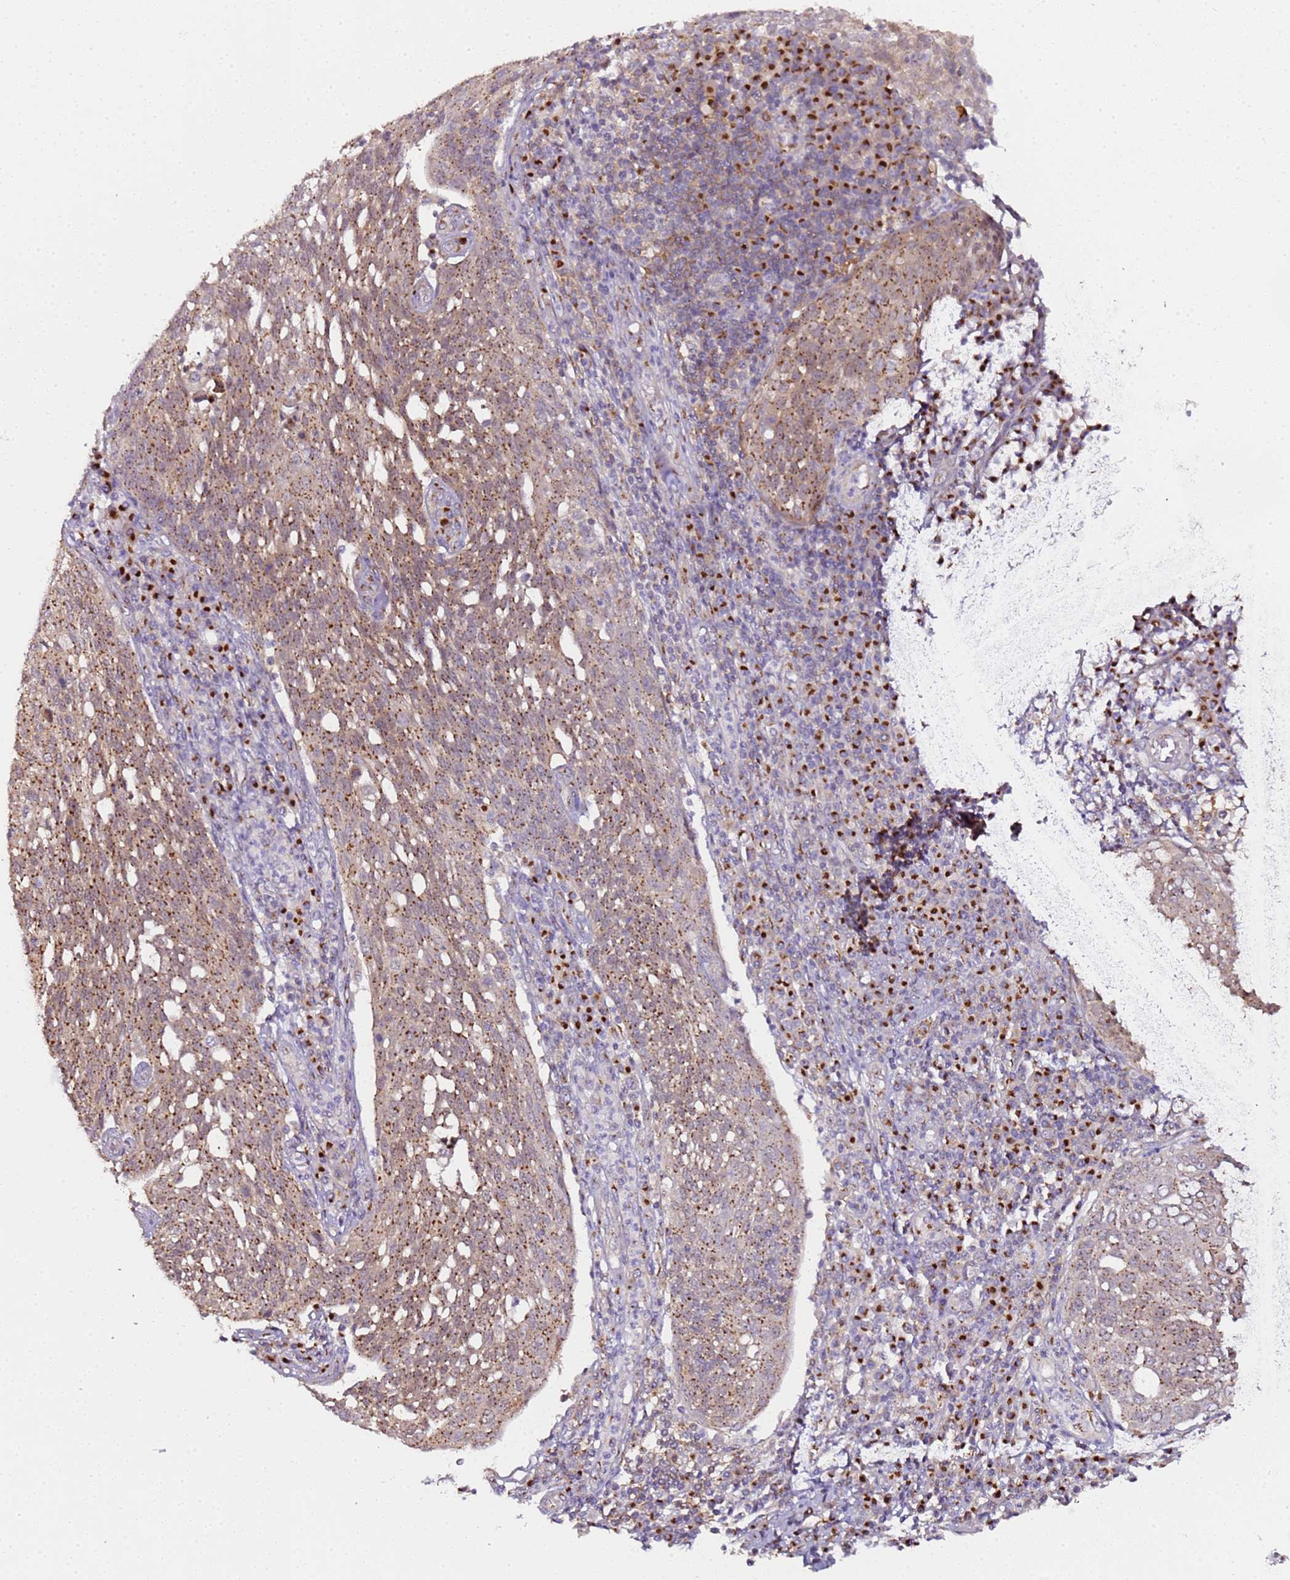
{"staining": {"intensity": "strong", "quantity": ">75%", "location": "cytoplasmic/membranous"}, "tissue": "cervical cancer", "cell_type": "Tumor cells", "image_type": "cancer", "snomed": [{"axis": "morphology", "description": "Squamous cell carcinoma, NOS"}, {"axis": "topography", "description": "Cervix"}], "caption": "Immunohistochemistry photomicrograph of human cervical squamous cell carcinoma stained for a protein (brown), which exhibits high levels of strong cytoplasmic/membranous positivity in approximately >75% of tumor cells.", "gene": "MRPL49", "patient": {"sex": "female", "age": 34}}